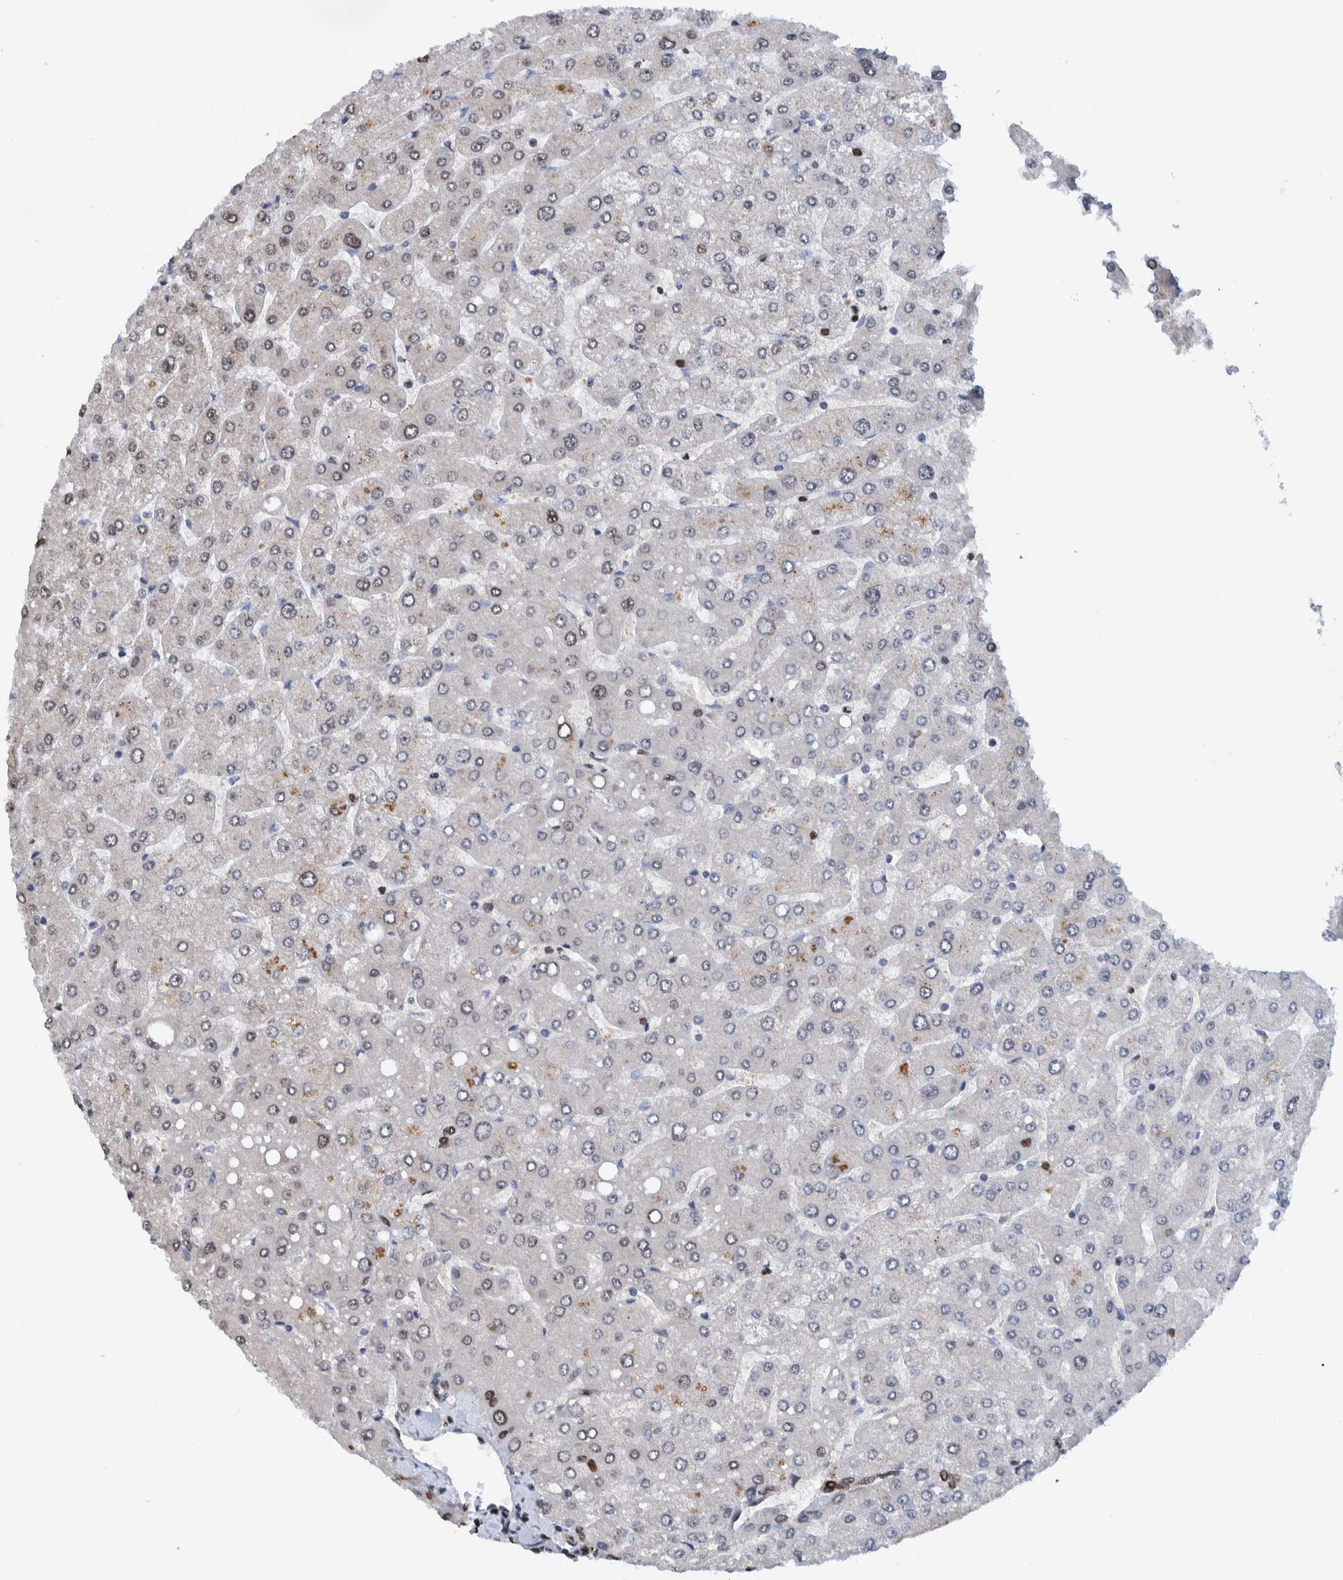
{"staining": {"intensity": "strong", "quantity": ">75%", "location": "nuclear"}, "tissue": "liver", "cell_type": "Cholangiocytes", "image_type": "normal", "snomed": [{"axis": "morphology", "description": "Normal tissue, NOS"}, {"axis": "topography", "description": "Liver"}], "caption": "A brown stain labels strong nuclear expression of a protein in cholangiocytes of normal liver. (Stains: DAB in brown, nuclei in blue, Microscopy: brightfield microscopy at high magnification).", "gene": "HEATR9", "patient": {"sex": "male", "age": 55}}